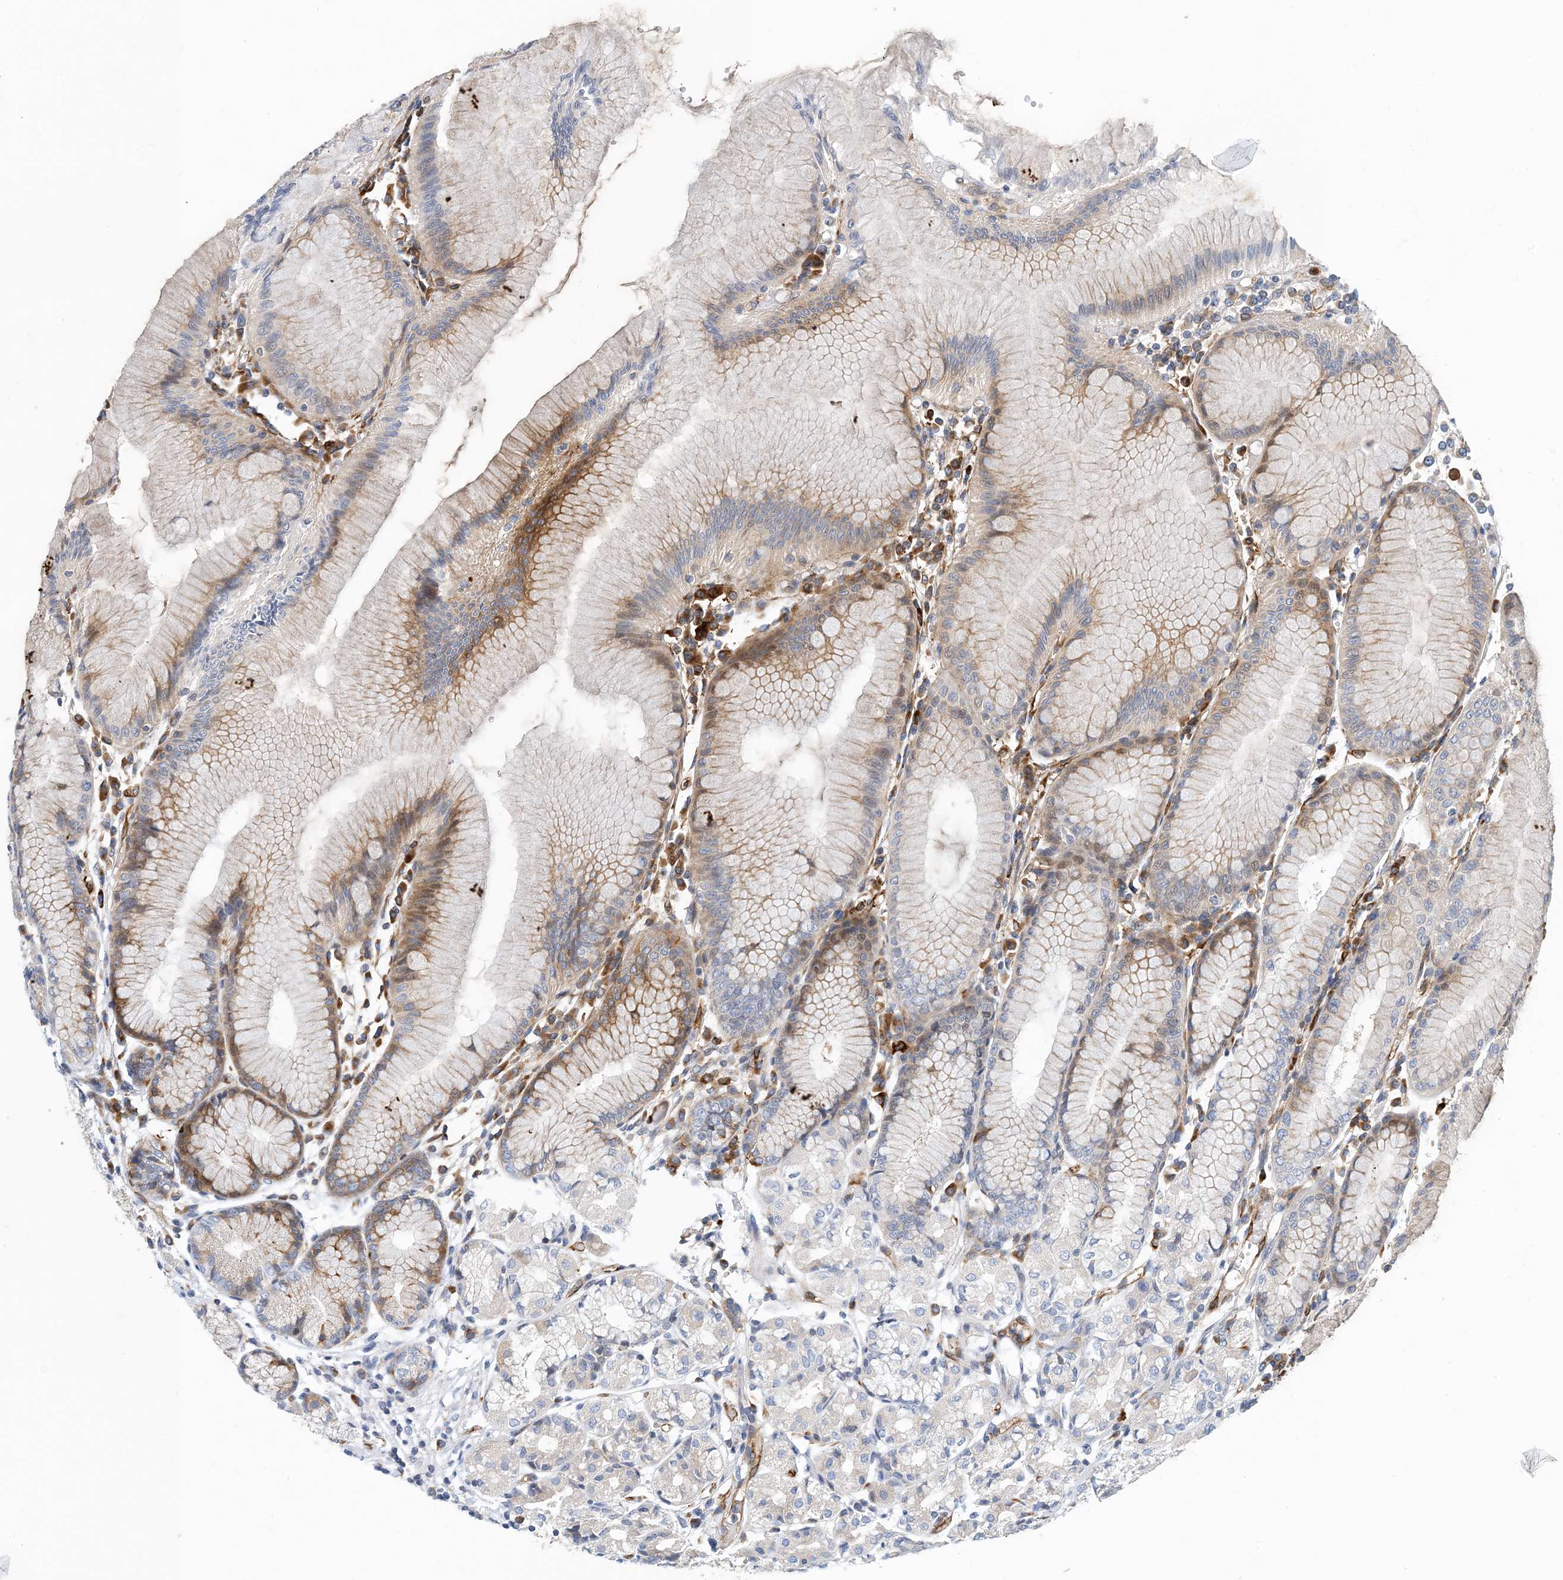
{"staining": {"intensity": "moderate", "quantity": "<25%", "location": "cytoplasmic/membranous"}, "tissue": "stomach", "cell_type": "Glandular cells", "image_type": "normal", "snomed": [{"axis": "morphology", "description": "Normal tissue, NOS"}, {"axis": "topography", "description": "Stomach"}], "caption": "Immunohistochemistry (IHC) (DAB (3,3'-diaminobenzidine)) staining of benign human stomach displays moderate cytoplasmic/membranous protein staining in about <25% of glandular cells. (brown staining indicates protein expression, while blue staining denotes nuclei).", "gene": "PCDHA2", "patient": {"sex": "female", "age": 57}}